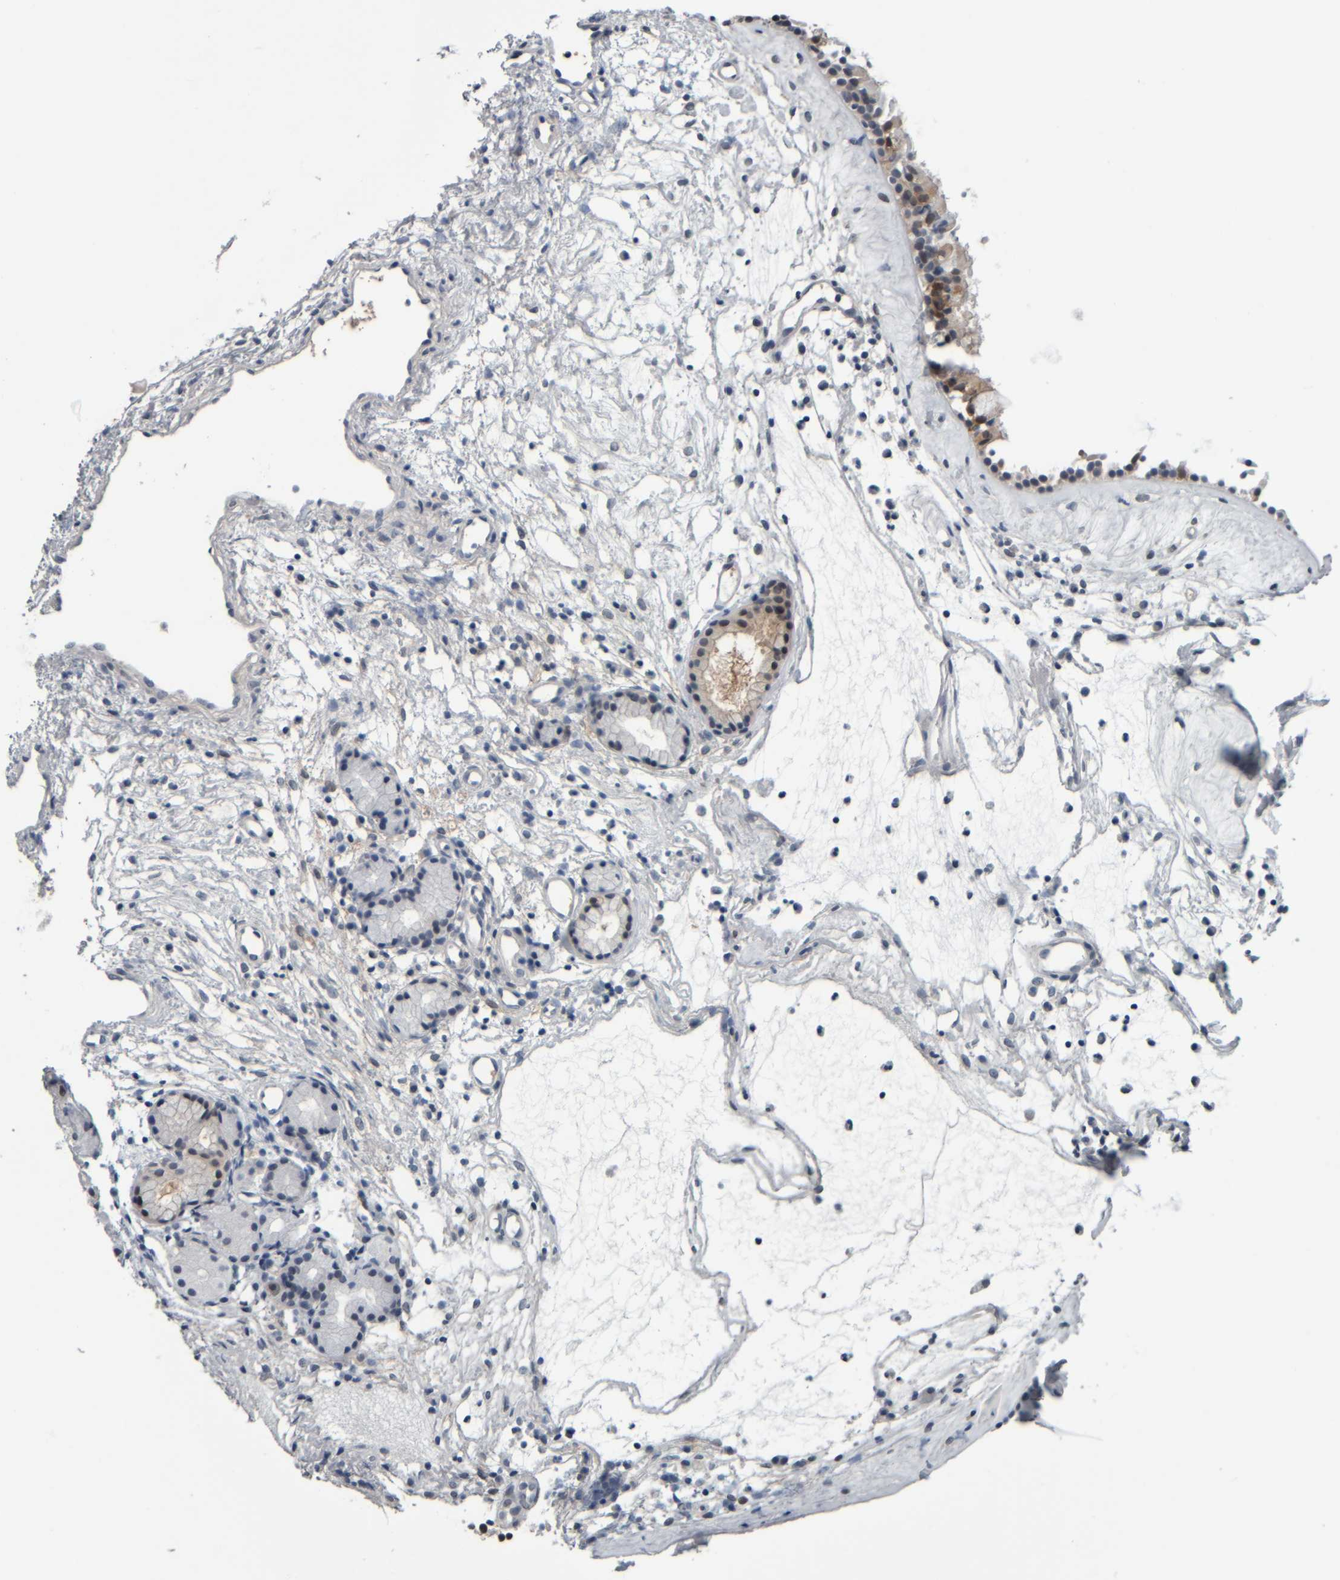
{"staining": {"intensity": "moderate", "quantity": ">75%", "location": "cytoplasmic/membranous"}, "tissue": "nasopharynx", "cell_type": "Respiratory epithelial cells", "image_type": "normal", "snomed": [{"axis": "morphology", "description": "Normal tissue, NOS"}, {"axis": "topography", "description": "Nasopharynx"}], "caption": "IHC (DAB) staining of normal human nasopharynx displays moderate cytoplasmic/membranous protein staining in about >75% of respiratory epithelial cells. Using DAB (brown) and hematoxylin (blue) stains, captured at high magnification using brightfield microscopy.", "gene": "COL14A1", "patient": {"sex": "female", "age": 42}}